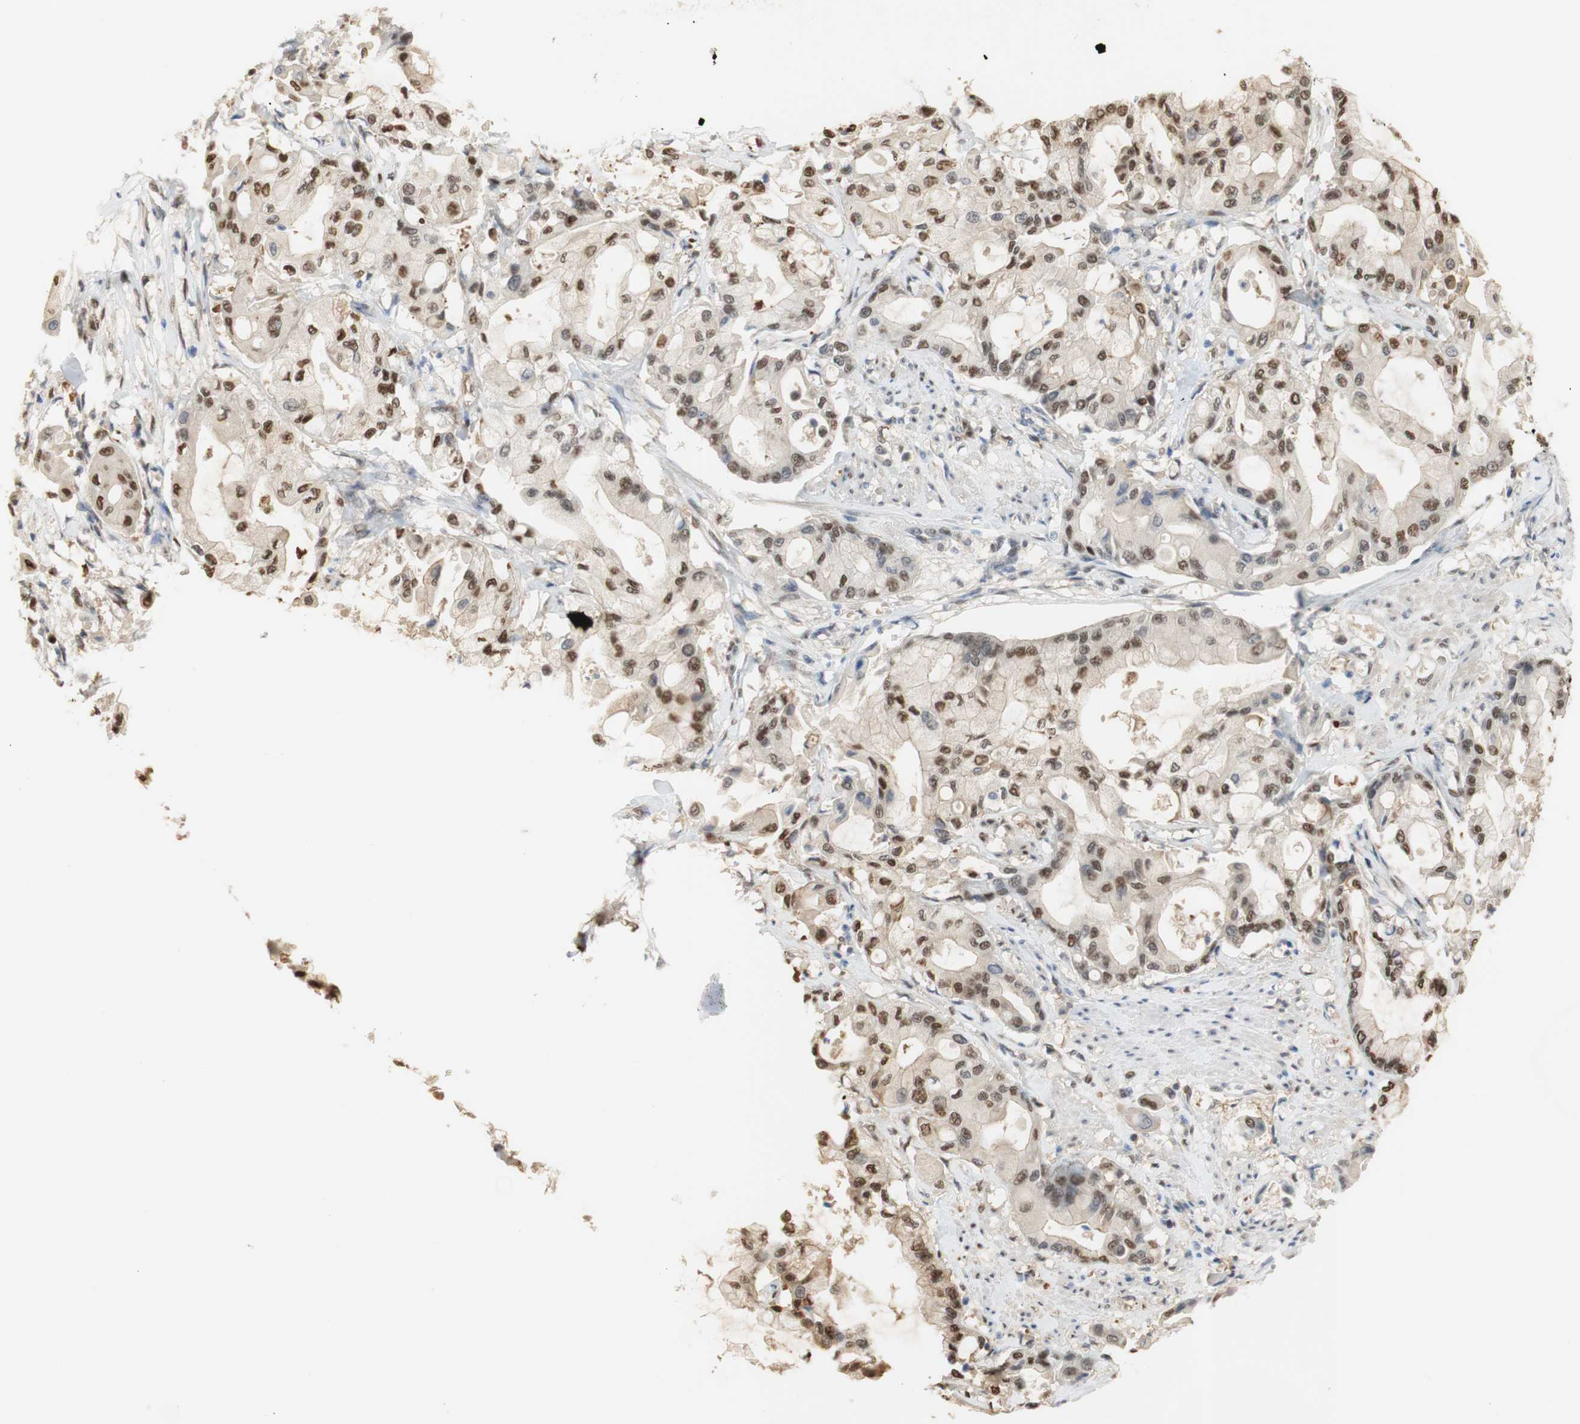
{"staining": {"intensity": "moderate", "quantity": ">75%", "location": "cytoplasmic/membranous,nuclear"}, "tissue": "pancreatic cancer", "cell_type": "Tumor cells", "image_type": "cancer", "snomed": [{"axis": "morphology", "description": "Adenocarcinoma, NOS"}, {"axis": "morphology", "description": "Adenocarcinoma, metastatic, NOS"}, {"axis": "topography", "description": "Lymph node"}, {"axis": "topography", "description": "Pancreas"}, {"axis": "topography", "description": "Duodenum"}], "caption": "Moderate cytoplasmic/membranous and nuclear expression is identified in about >75% of tumor cells in metastatic adenocarcinoma (pancreatic).", "gene": "NAP1L4", "patient": {"sex": "female", "age": 64}}